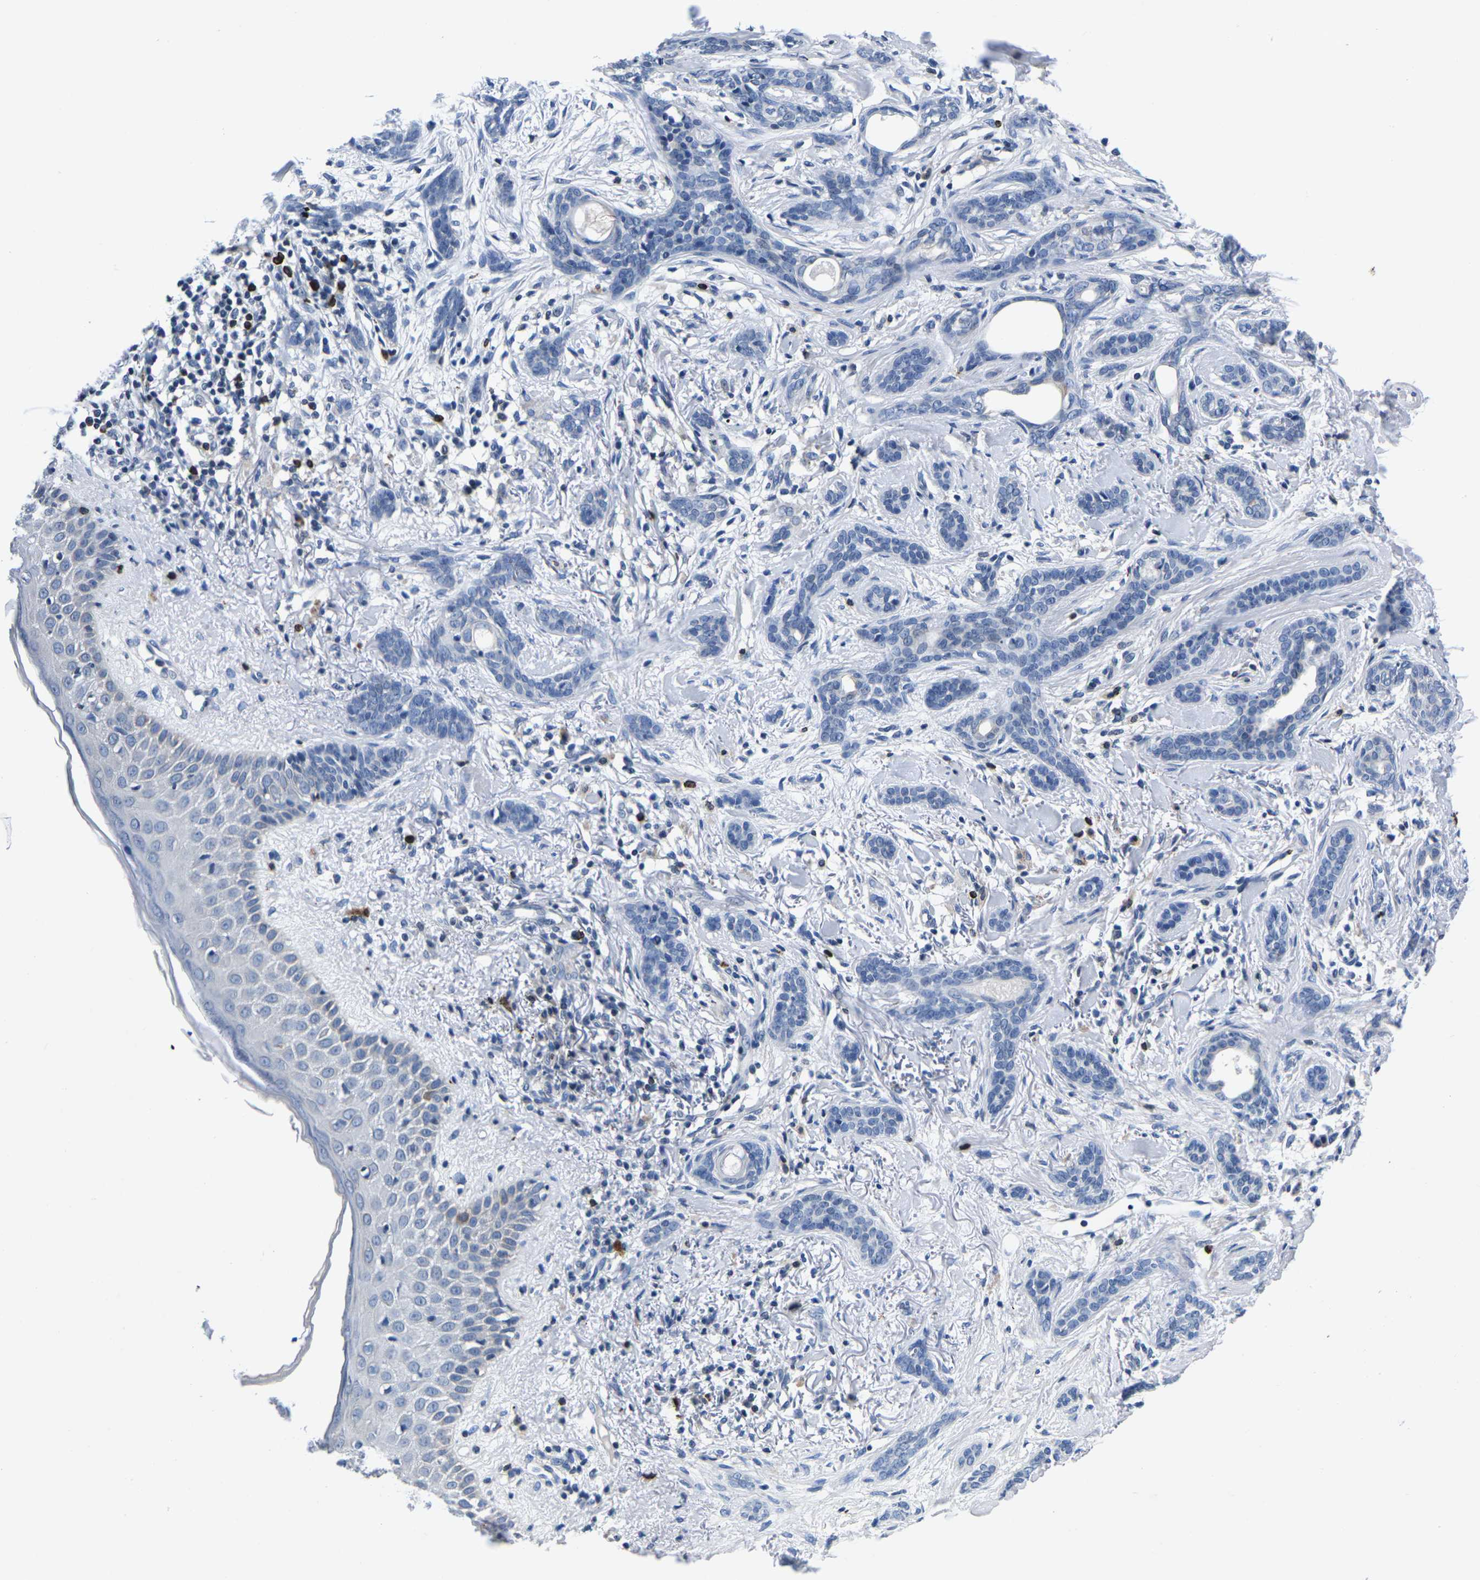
{"staining": {"intensity": "negative", "quantity": "none", "location": "none"}, "tissue": "skin cancer", "cell_type": "Tumor cells", "image_type": "cancer", "snomed": [{"axis": "morphology", "description": "Basal cell carcinoma"}, {"axis": "morphology", "description": "Adnexal tumor, benign"}, {"axis": "topography", "description": "Skin"}], "caption": "Skin cancer was stained to show a protein in brown. There is no significant expression in tumor cells.", "gene": "CTSW", "patient": {"sex": "female", "age": 42}}